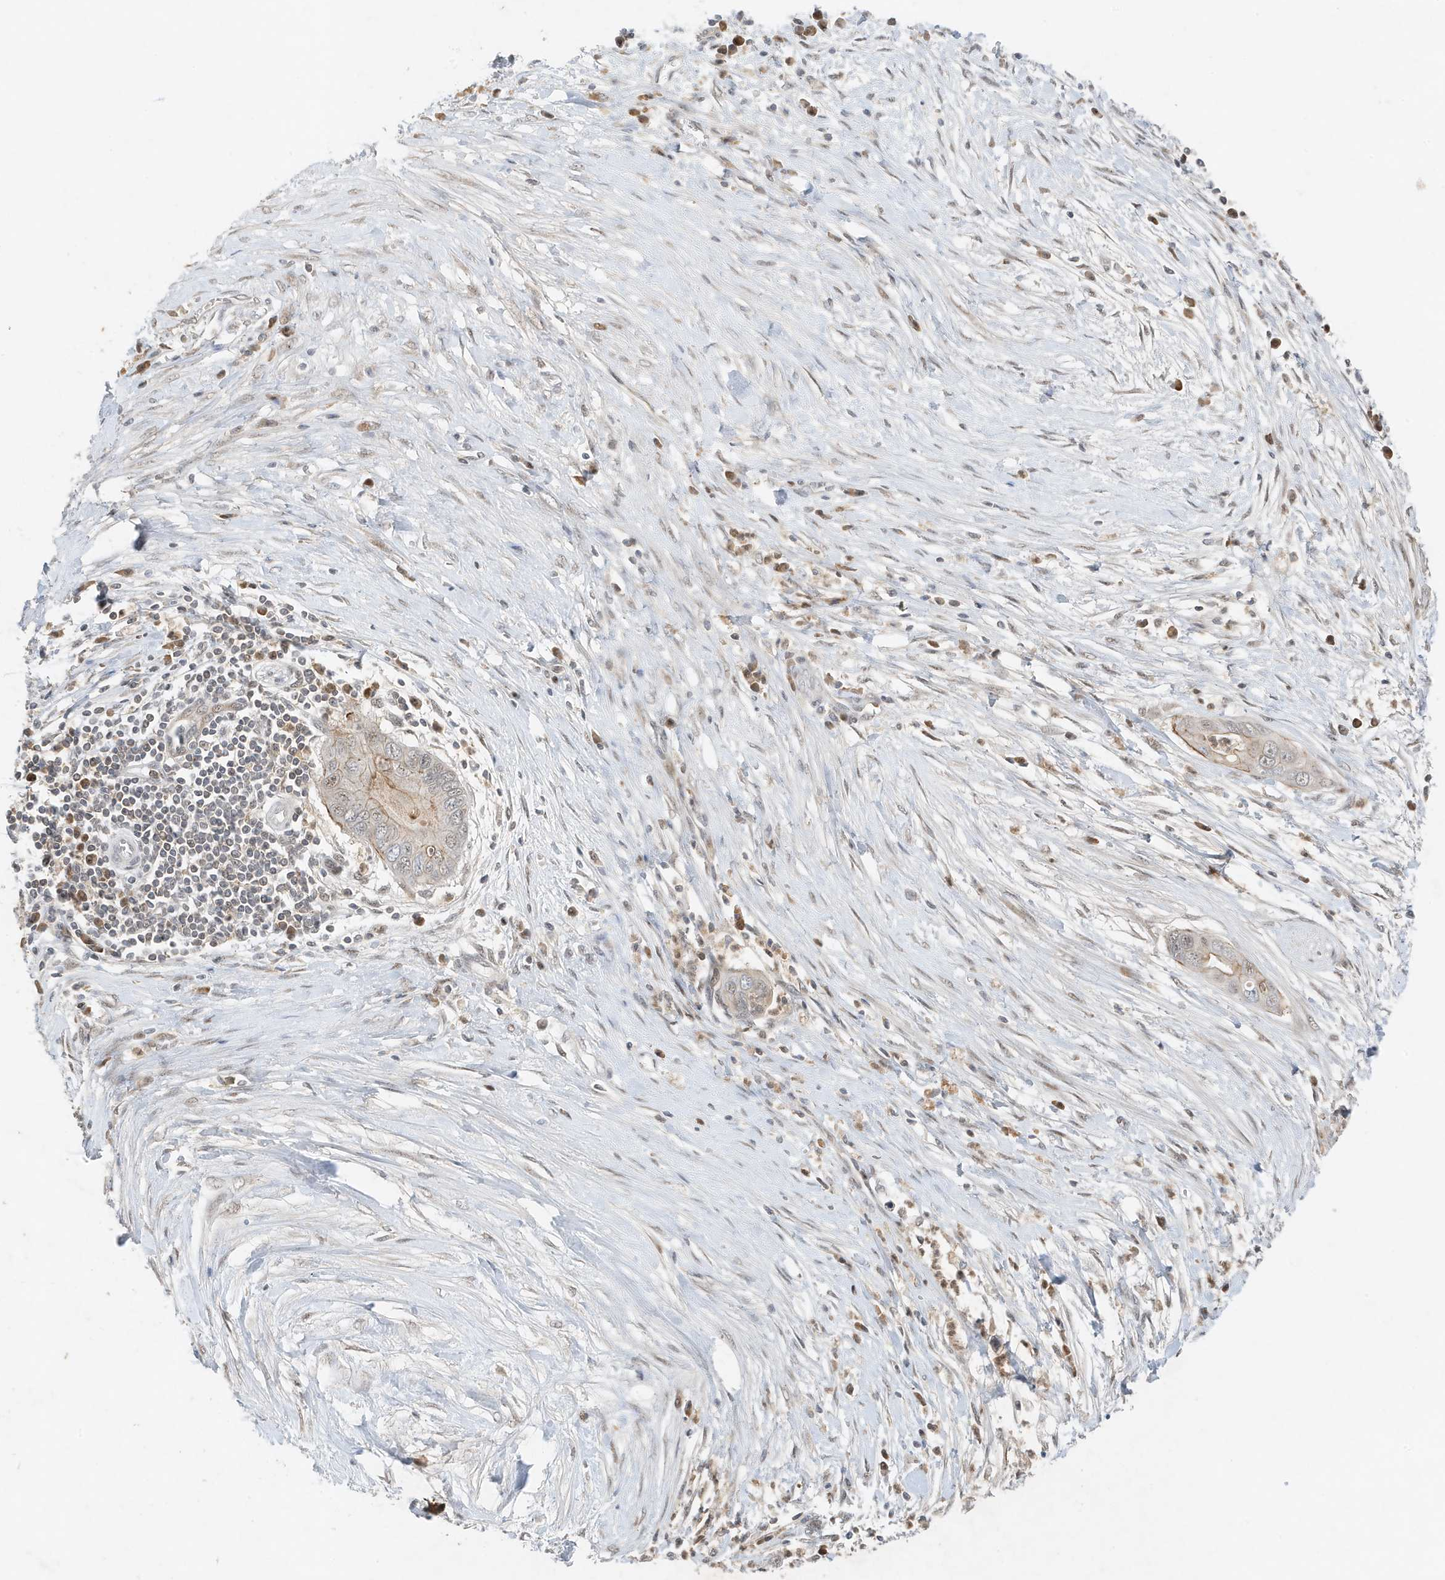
{"staining": {"intensity": "weak", "quantity": "25%-75%", "location": "cytoplasmic/membranous"}, "tissue": "pancreatic cancer", "cell_type": "Tumor cells", "image_type": "cancer", "snomed": [{"axis": "morphology", "description": "Adenocarcinoma, NOS"}, {"axis": "topography", "description": "Pancreas"}], "caption": "IHC histopathology image of human pancreatic cancer (adenocarcinoma) stained for a protein (brown), which exhibits low levels of weak cytoplasmic/membranous expression in about 25%-75% of tumor cells.", "gene": "MAST3", "patient": {"sex": "male", "age": 75}}